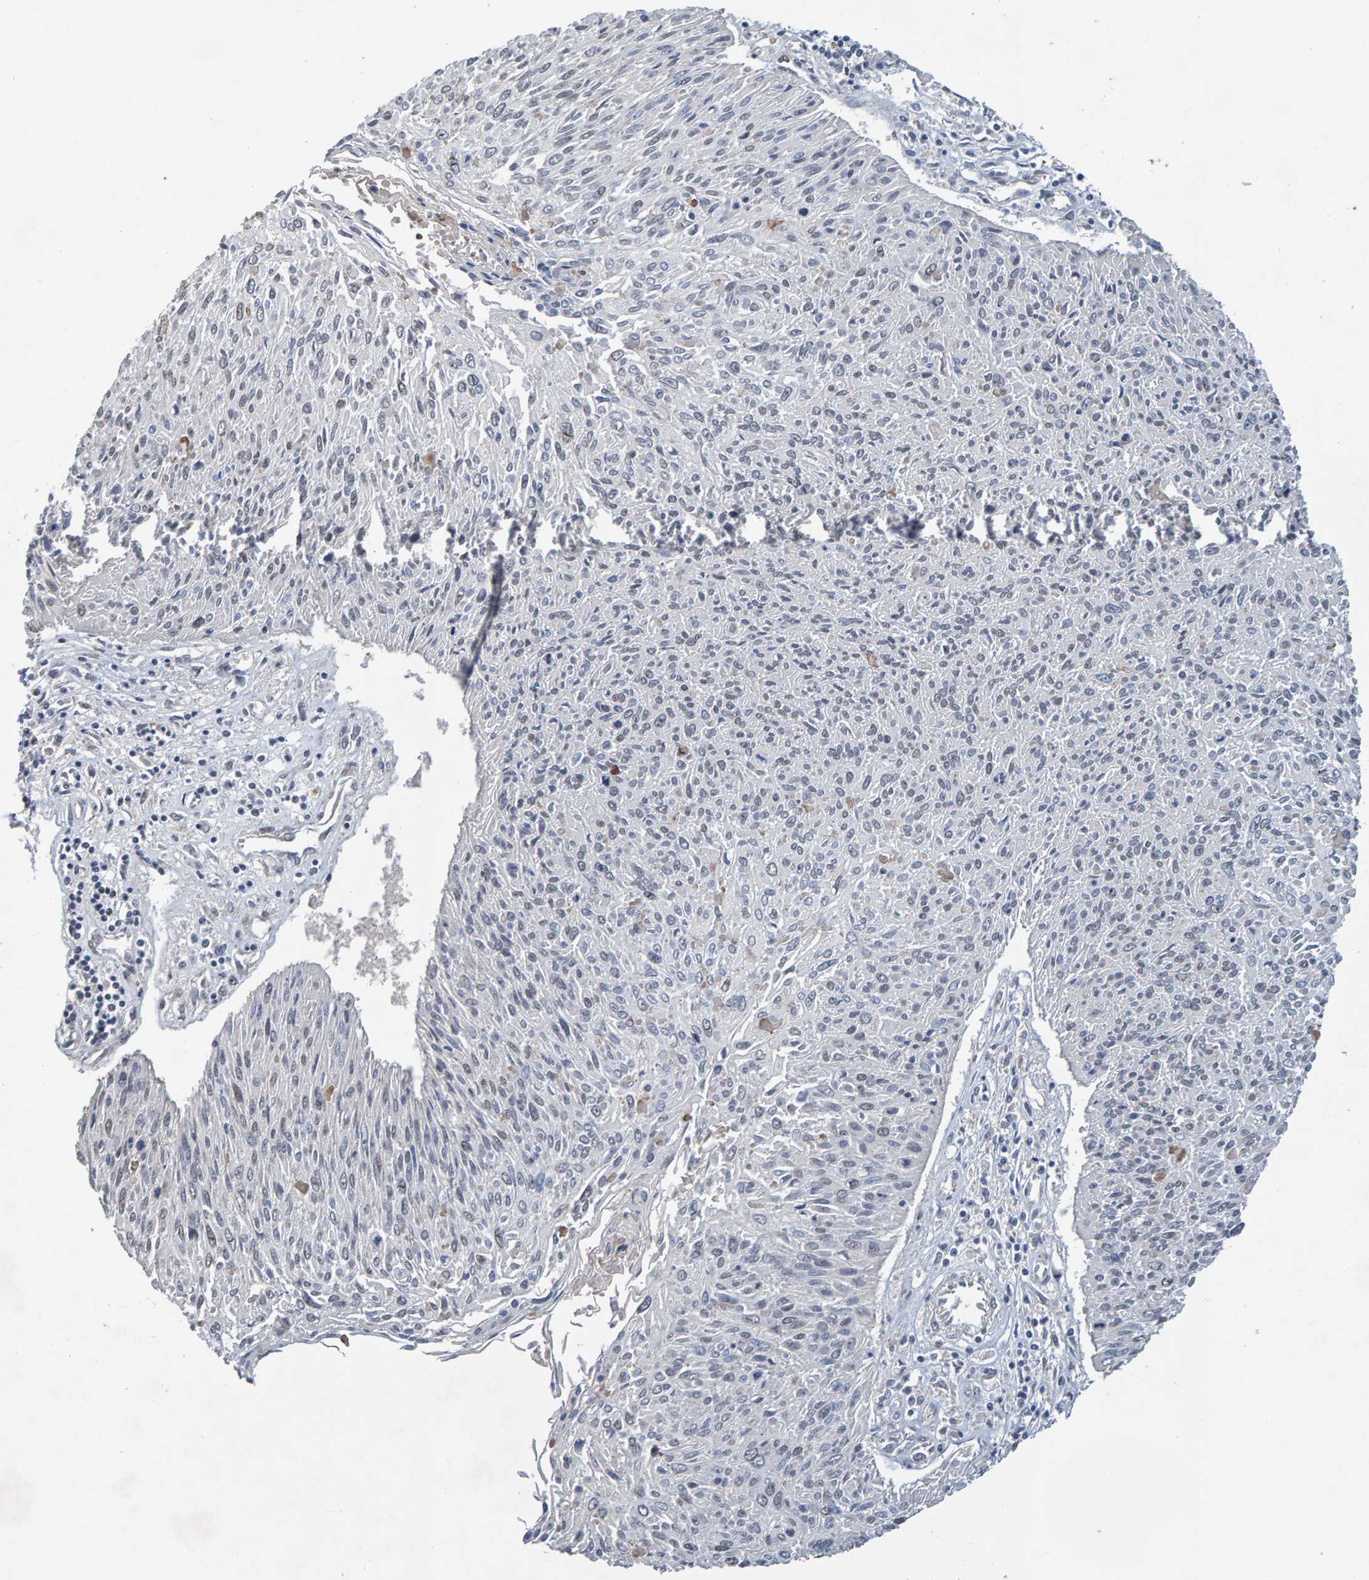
{"staining": {"intensity": "weak", "quantity": "<25%", "location": "nuclear"}, "tissue": "cervical cancer", "cell_type": "Tumor cells", "image_type": "cancer", "snomed": [{"axis": "morphology", "description": "Squamous cell carcinoma, NOS"}, {"axis": "topography", "description": "Cervix"}], "caption": "IHC photomicrograph of cervical cancer stained for a protein (brown), which shows no expression in tumor cells. The staining is performed using DAB (3,3'-diaminobenzidine) brown chromogen with nuclei counter-stained in using hematoxylin.", "gene": "CCDC25", "patient": {"sex": "female", "age": 51}}